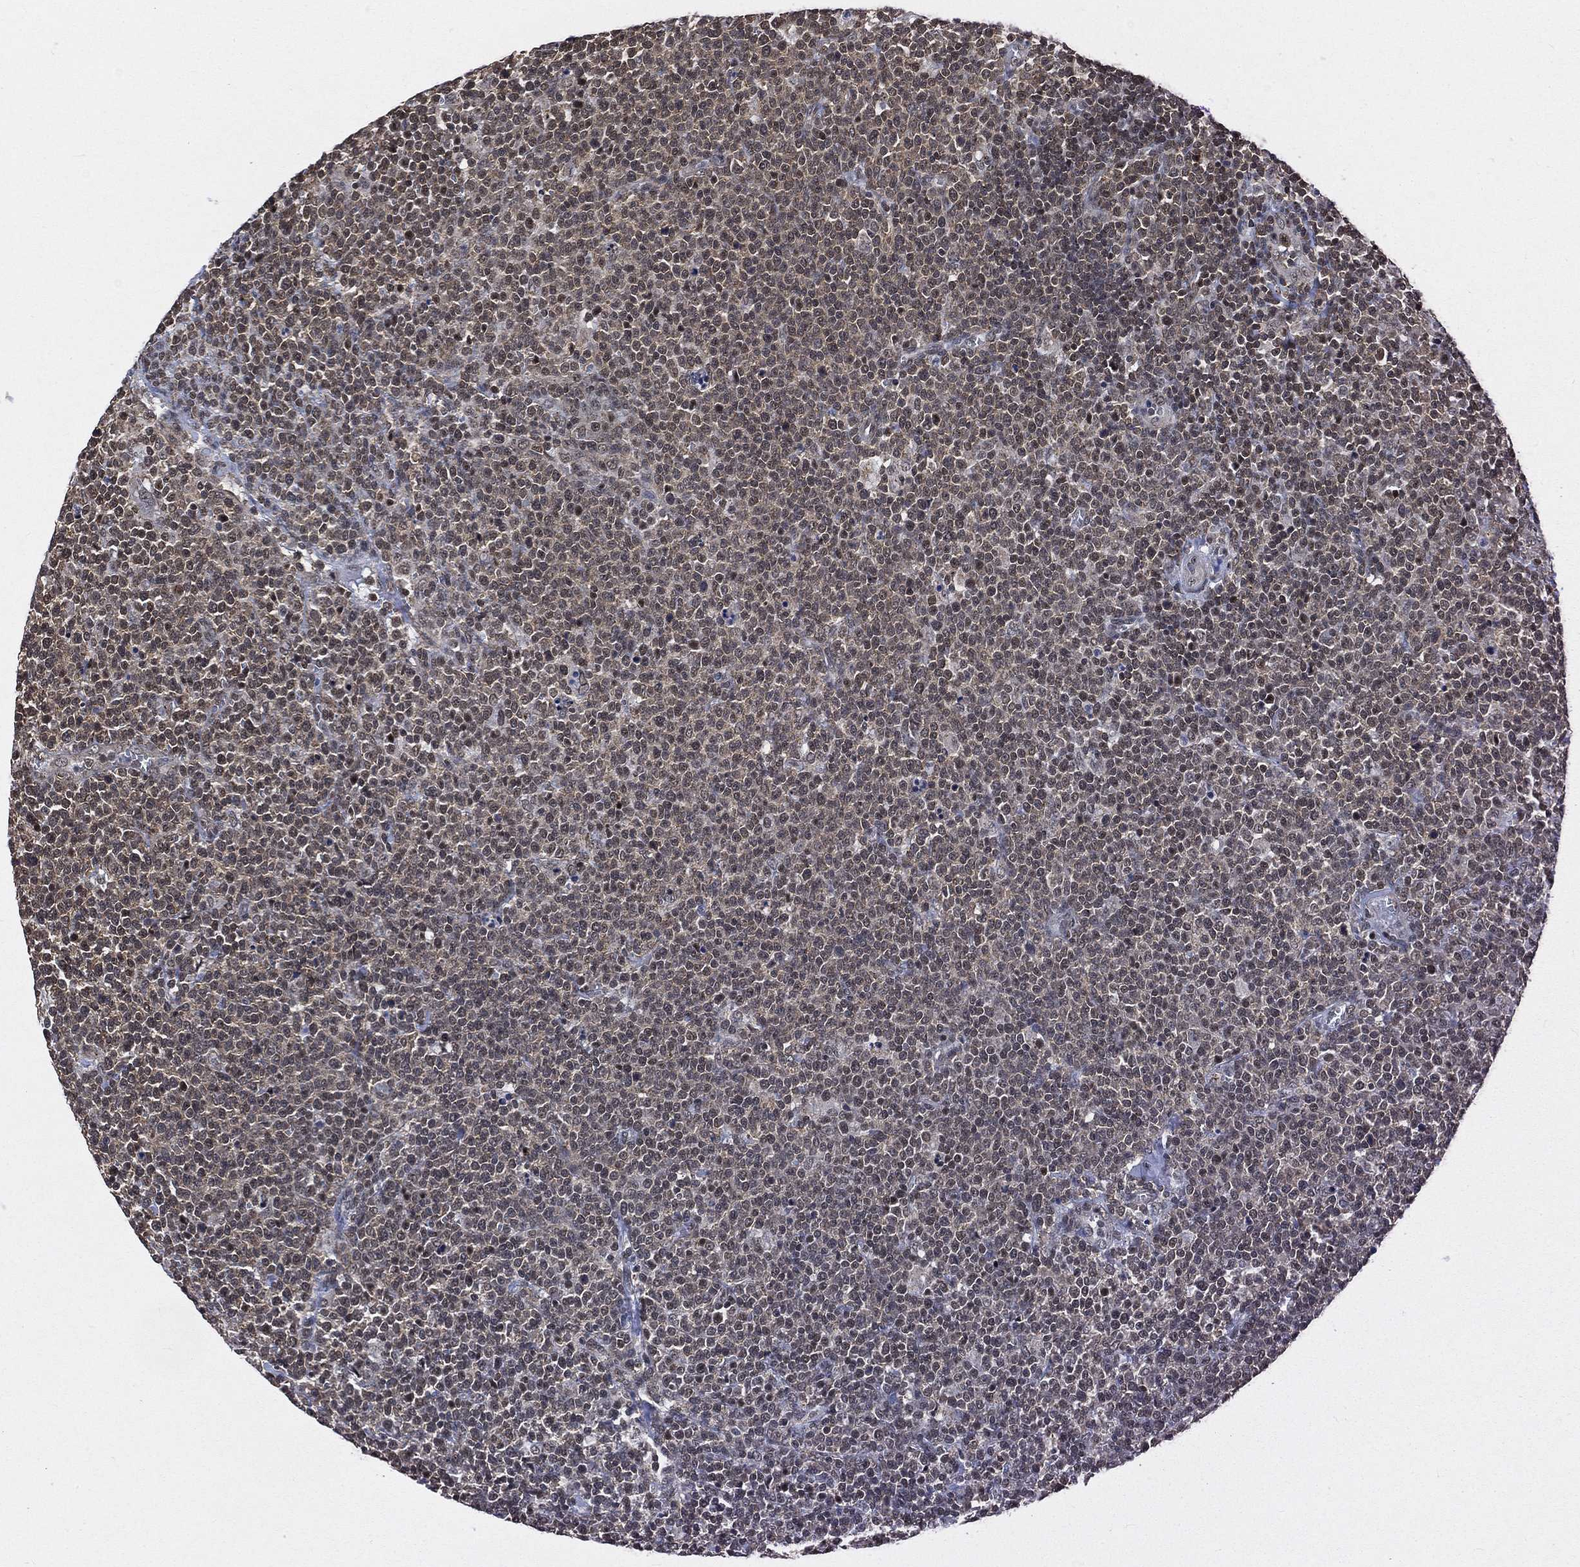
{"staining": {"intensity": "moderate", "quantity": "25%-75%", "location": "nuclear"}, "tissue": "lymphoma", "cell_type": "Tumor cells", "image_type": "cancer", "snomed": [{"axis": "morphology", "description": "Malignant lymphoma, non-Hodgkin's type, High grade"}, {"axis": "topography", "description": "Lymph node"}], "caption": "Malignant lymphoma, non-Hodgkin's type (high-grade) was stained to show a protein in brown. There is medium levels of moderate nuclear expression in approximately 25%-75% of tumor cells.", "gene": "RSRC2", "patient": {"sex": "male", "age": 61}}